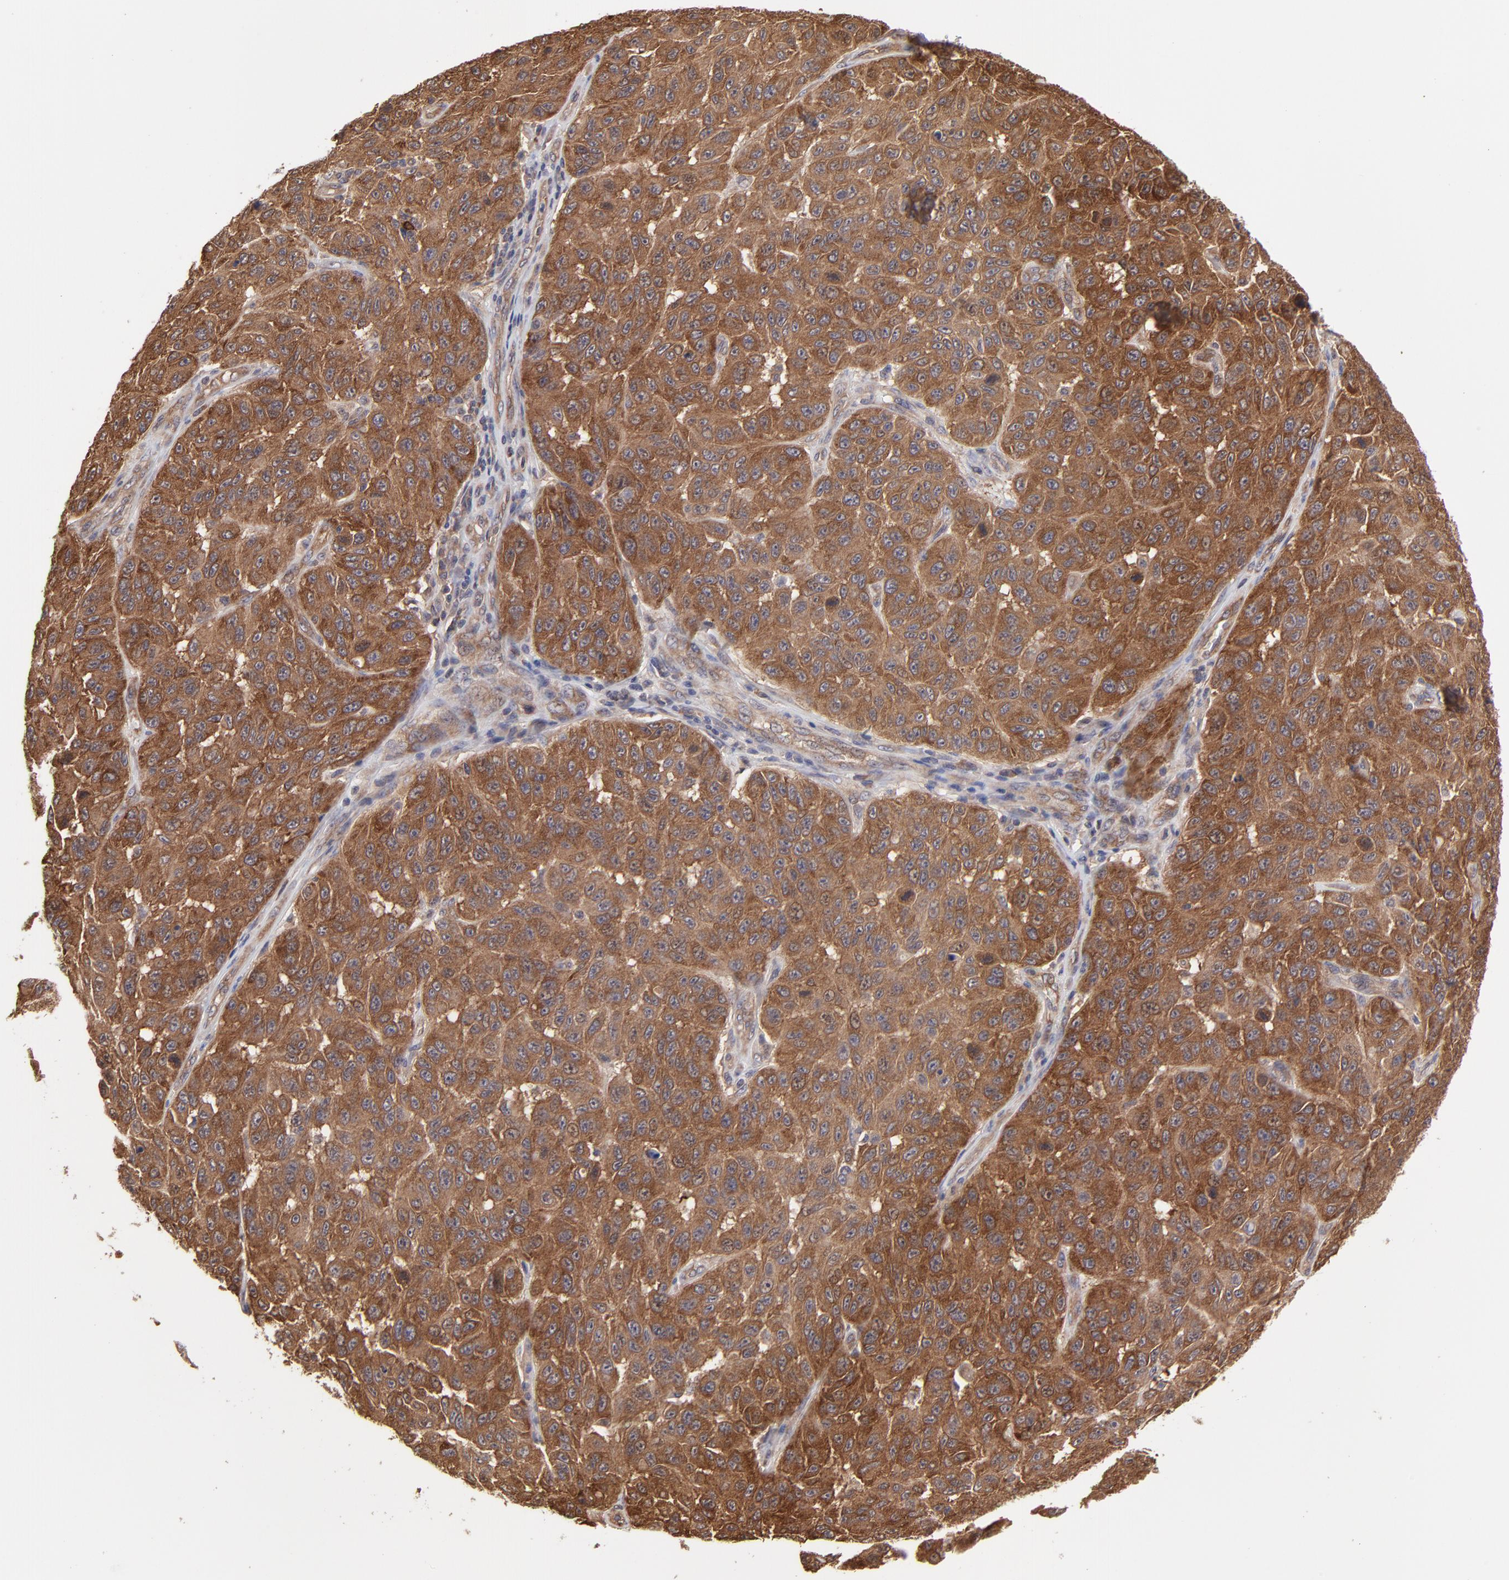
{"staining": {"intensity": "strong", "quantity": ">75%", "location": "cytoplasmic/membranous"}, "tissue": "melanoma", "cell_type": "Tumor cells", "image_type": "cancer", "snomed": [{"axis": "morphology", "description": "Malignant melanoma, NOS"}, {"axis": "topography", "description": "Skin"}], "caption": "Protein staining of malignant melanoma tissue displays strong cytoplasmic/membranous staining in about >75% of tumor cells. (Stains: DAB in brown, nuclei in blue, Microscopy: brightfield microscopy at high magnification).", "gene": "GART", "patient": {"sex": "male", "age": 30}}